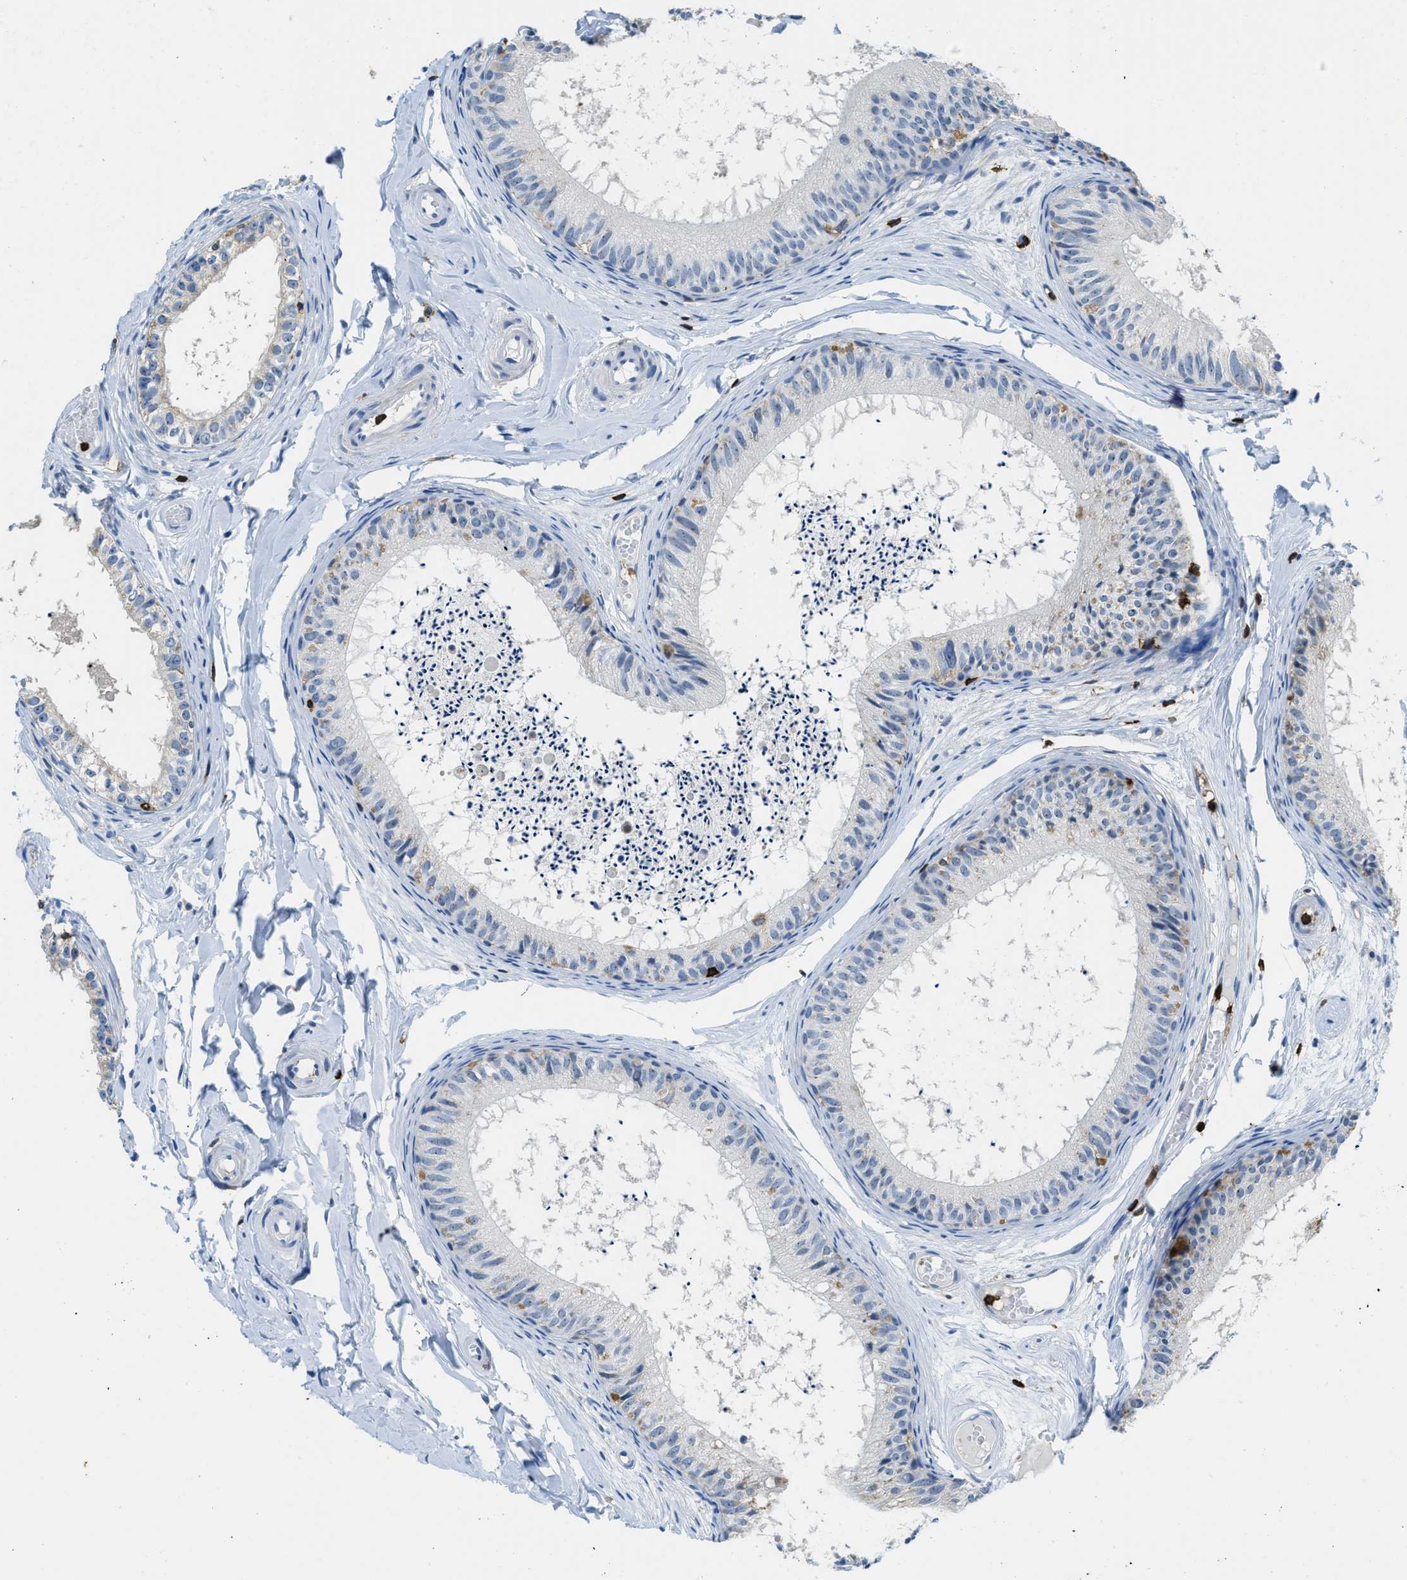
{"staining": {"intensity": "negative", "quantity": "none", "location": "none"}, "tissue": "epididymis", "cell_type": "Glandular cells", "image_type": "normal", "snomed": [{"axis": "morphology", "description": "Normal tissue, NOS"}, {"axis": "topography", "description": "Epididymis"}], "caption": "The immunohistochemistry photomicrograph has no significant expression in glandular cells of epididymis.", "gene": "FAM151A", "patient": {"sex": "male", "age": 46}}